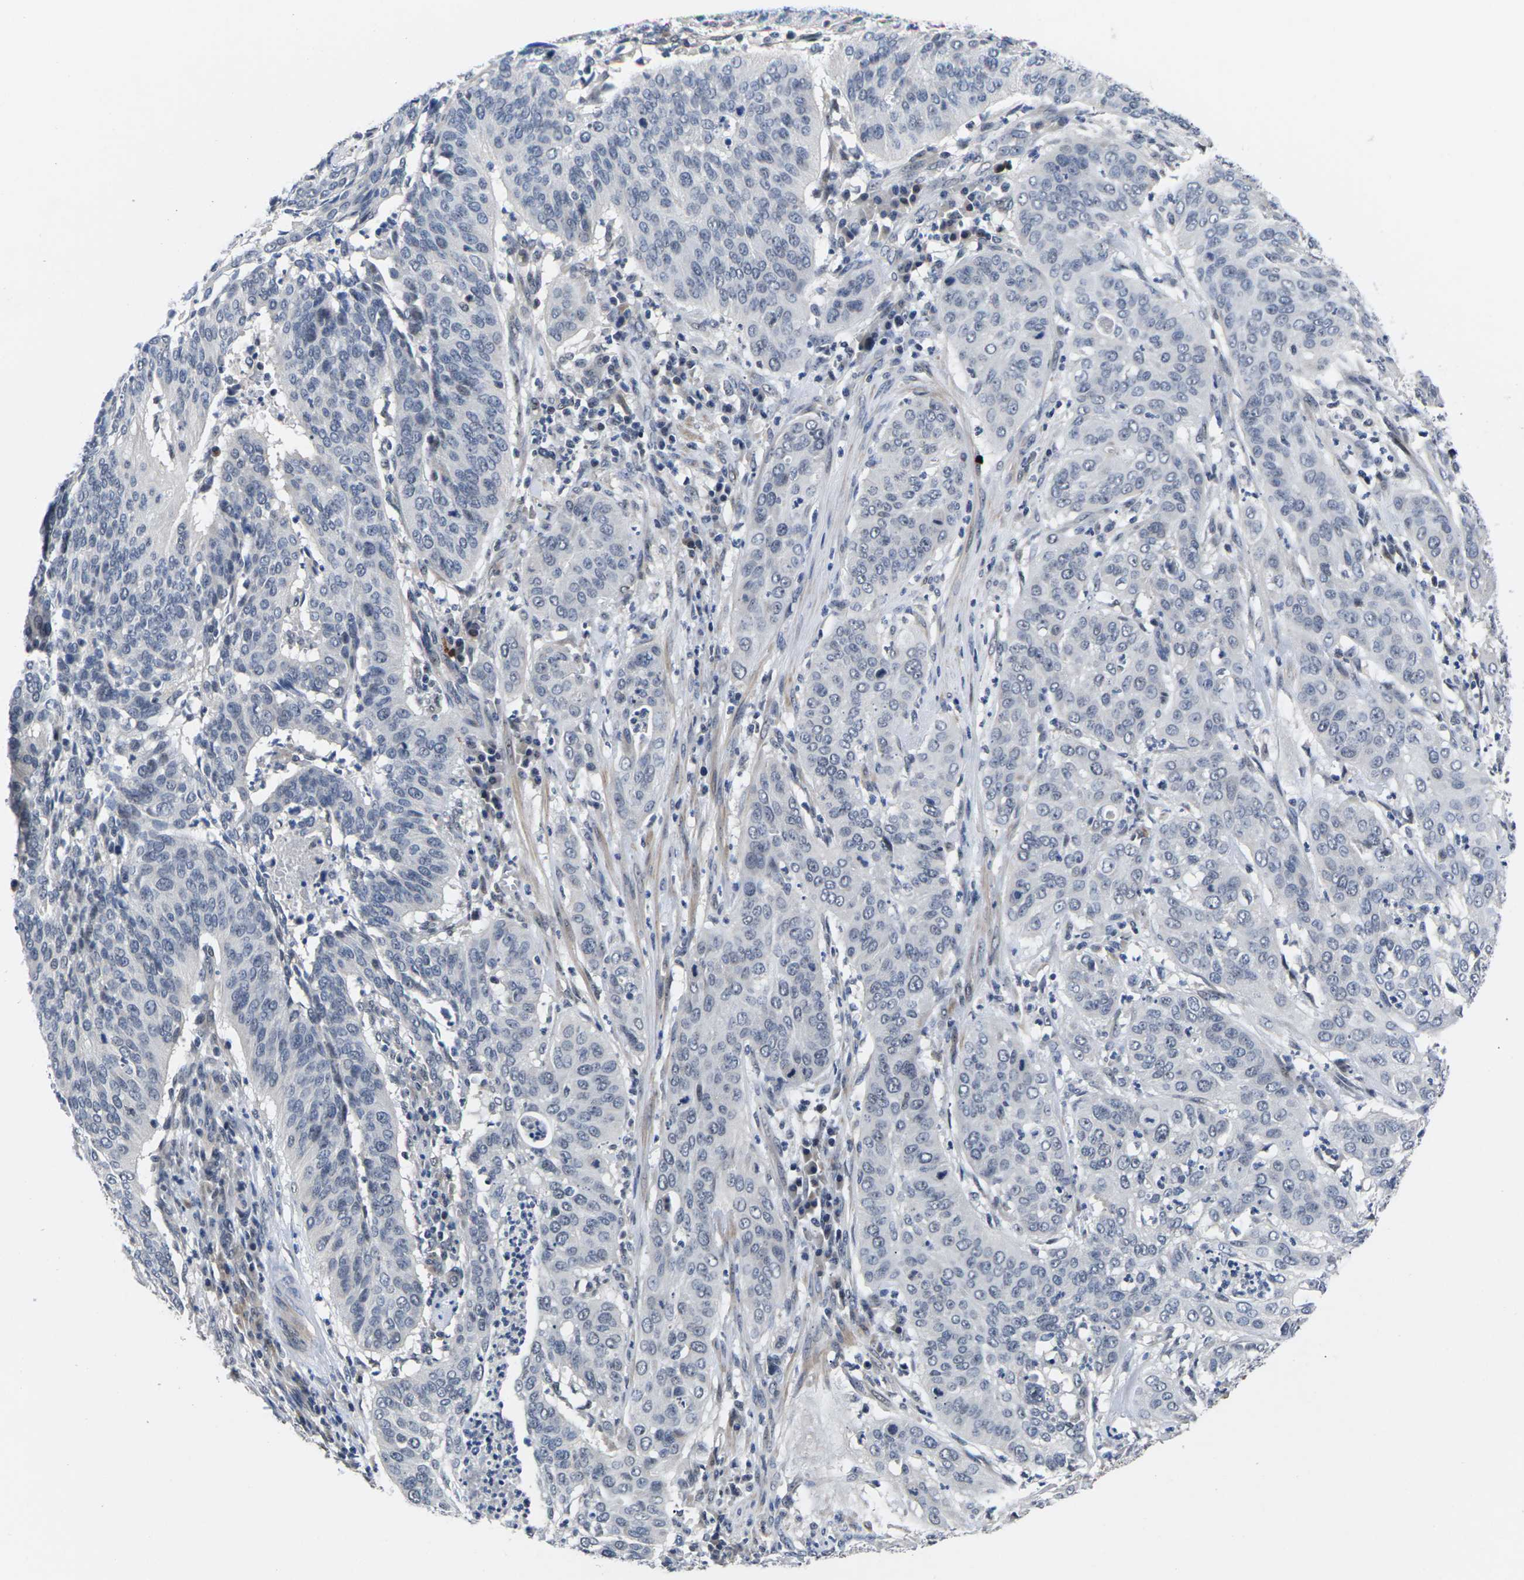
{"staining": {"intensity": "negative", "quantity": "none", "location": "none"}, "tissue": "cervical cancer", "cell_type": "Tumor cells", "image_type": "cancer", "snomed": [{"axis": "morphology", "description": "Normal tissue, NOS"}, {"axis": "morphology", "description": "Squamous cell carcinoma, NOS"}, {"axis": "topography", "description": "Cervix"}], "caption": "This is a histopathology image of immunohistochemistry staining of squamous cell carcinoma (cervical), which shows no positivity in tumor cells.", "gene": "ST6GAL2", "patient": {"sex": "female", "age": 39}}